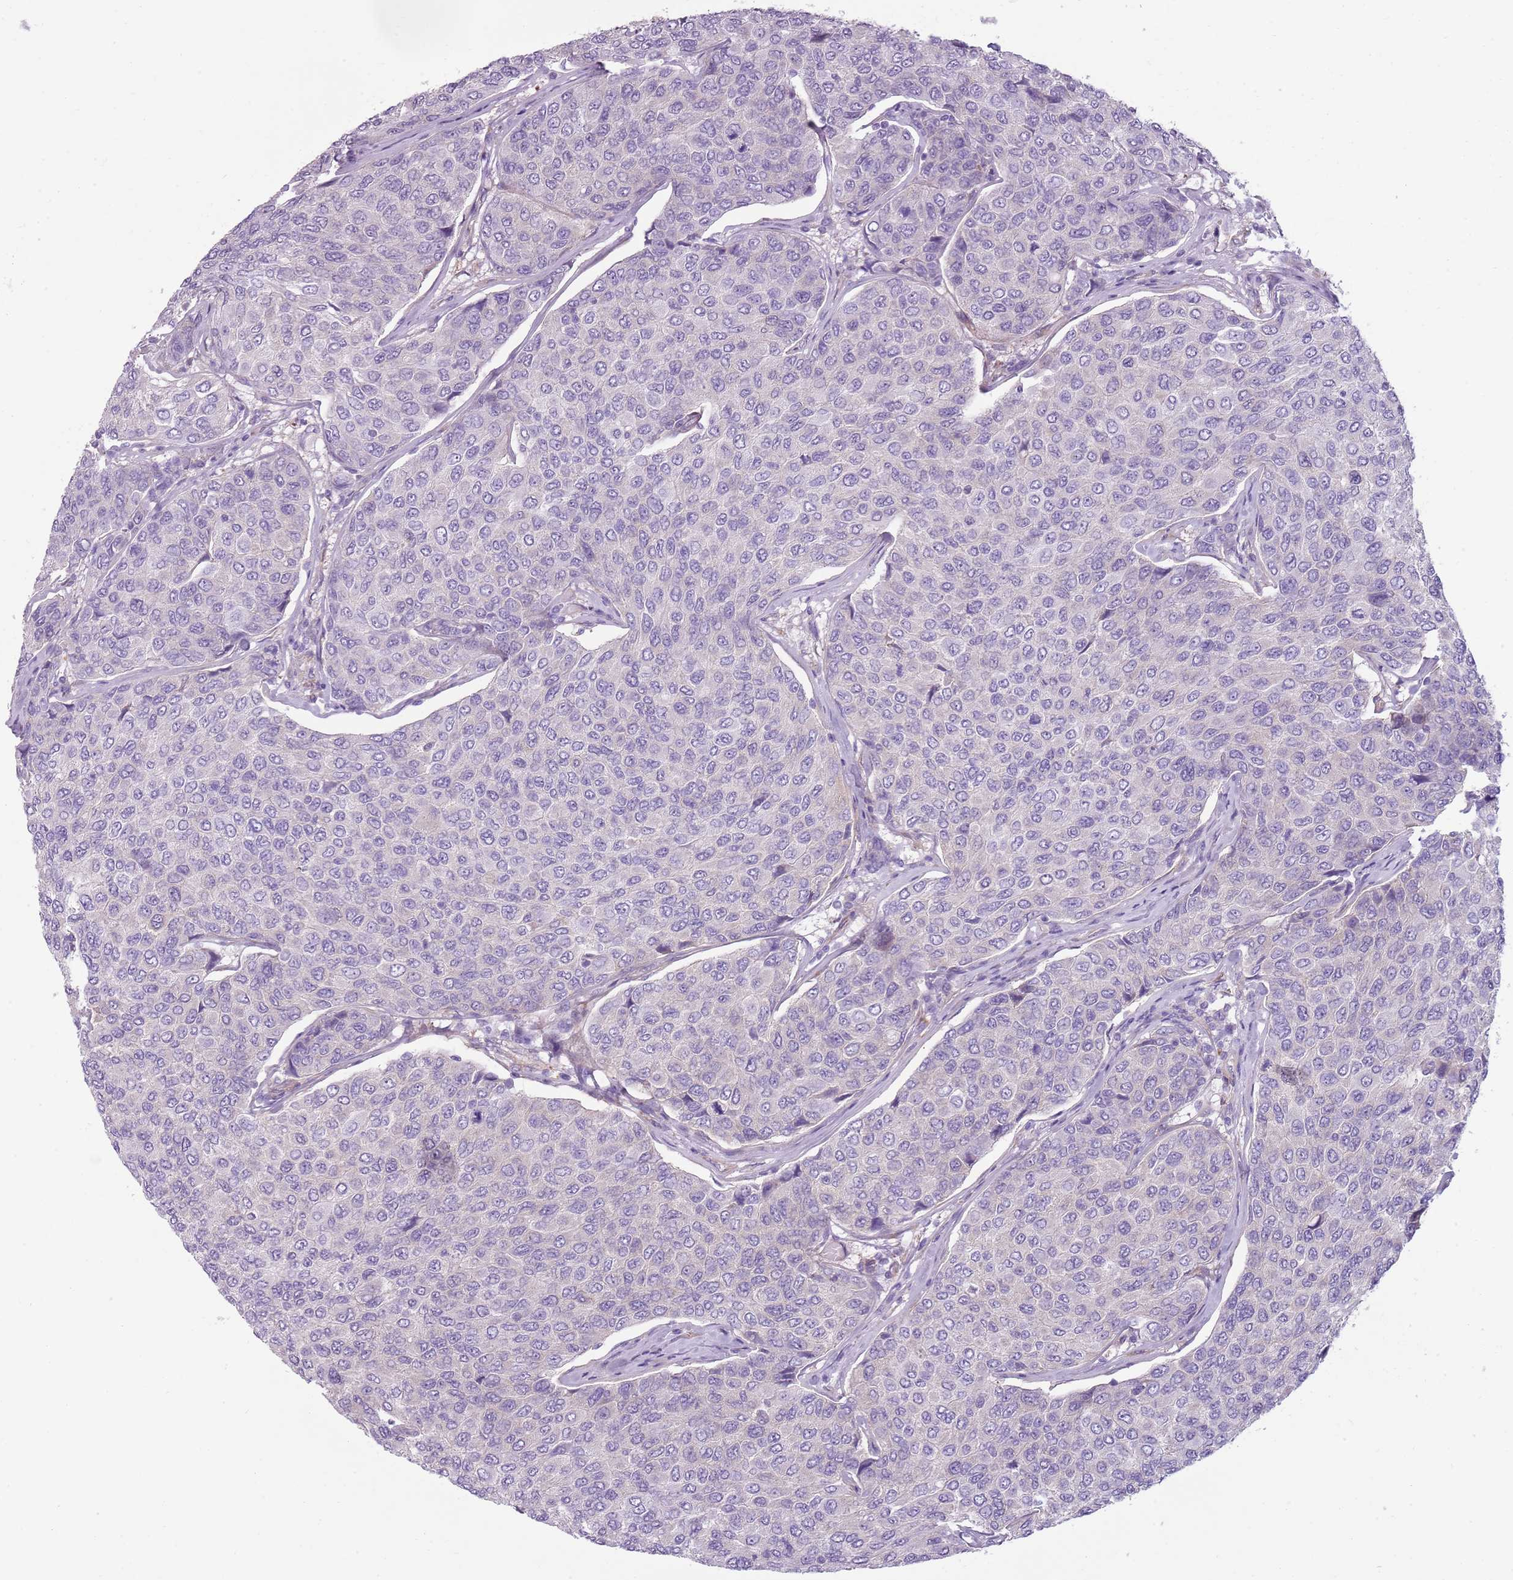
{"staining": {"intensity": "negative", "quantity": "none", "location": "none"}, "tissue": "breast cancer", "cell_type": "Tumor cells", "image_type": "cancer", "snomed": [{"axis": "morphology", "description": "Duct carcinoma"}, {"axis": "topography", "description": "Breast"}], "caption": "Tumor cells show no significant staining in breast invasive ductal carcinoma.", "gene": "SNX1", "patient": {"sex": "female", "age": 55}}